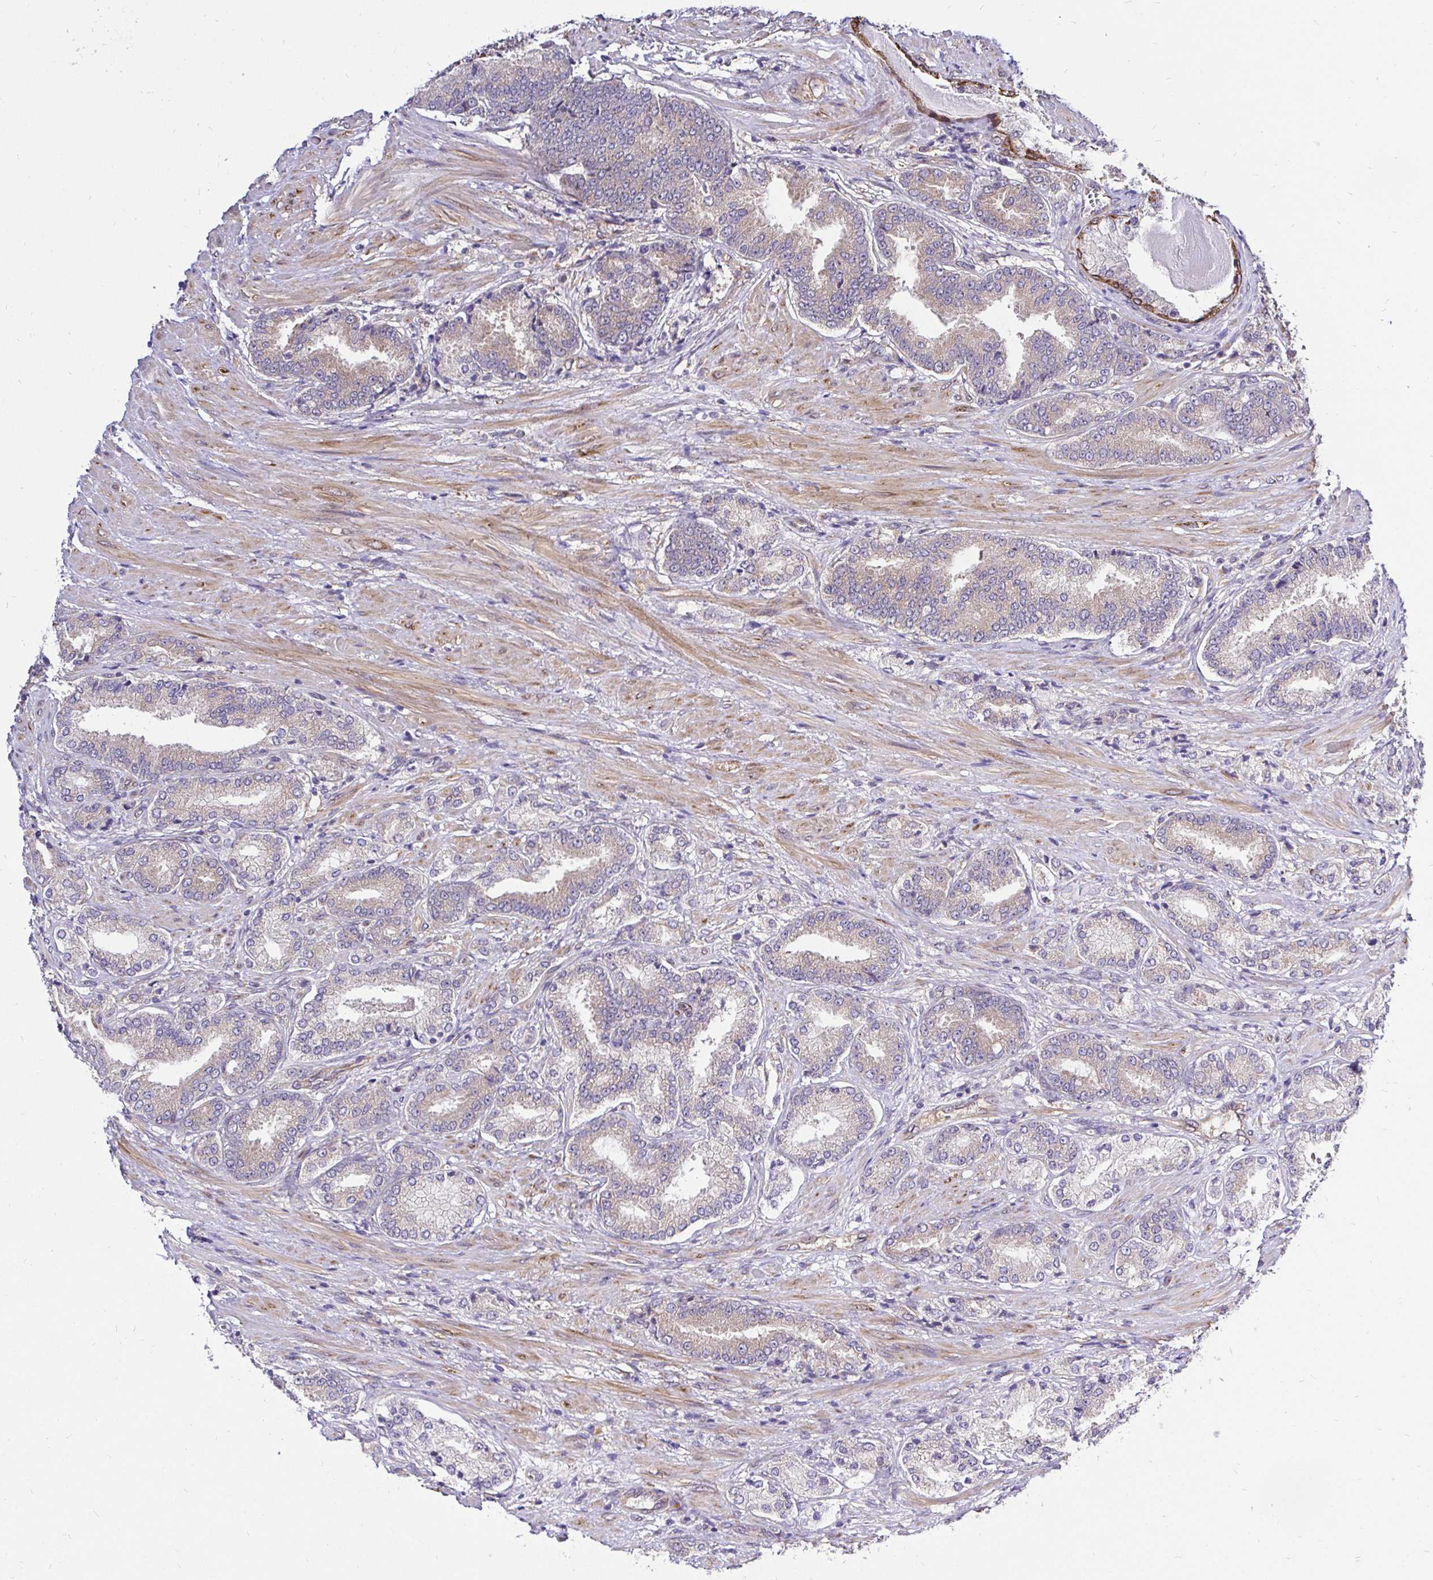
{"staining": {"intensity": "weak", "quantity": "25%-75%", "location": "cytoplasmic/membranous"}, "tissue": "prostate cancer", "cell_type": "Tumor cells", "image_type": "cancer", "snomed": [{"axis": "morphology", "description": "Adenocarcinoma, High grade"}, {"axis": "topography", "description": "Prostate and seminal vesicle, NOS"}], "caption": "Prostate adenocarcinoma (high-grade) stained with a protein marker shows weak staining in tumor cells.", "gene": "CCDC122", "patient": {"sex": "male", "age": 61}}